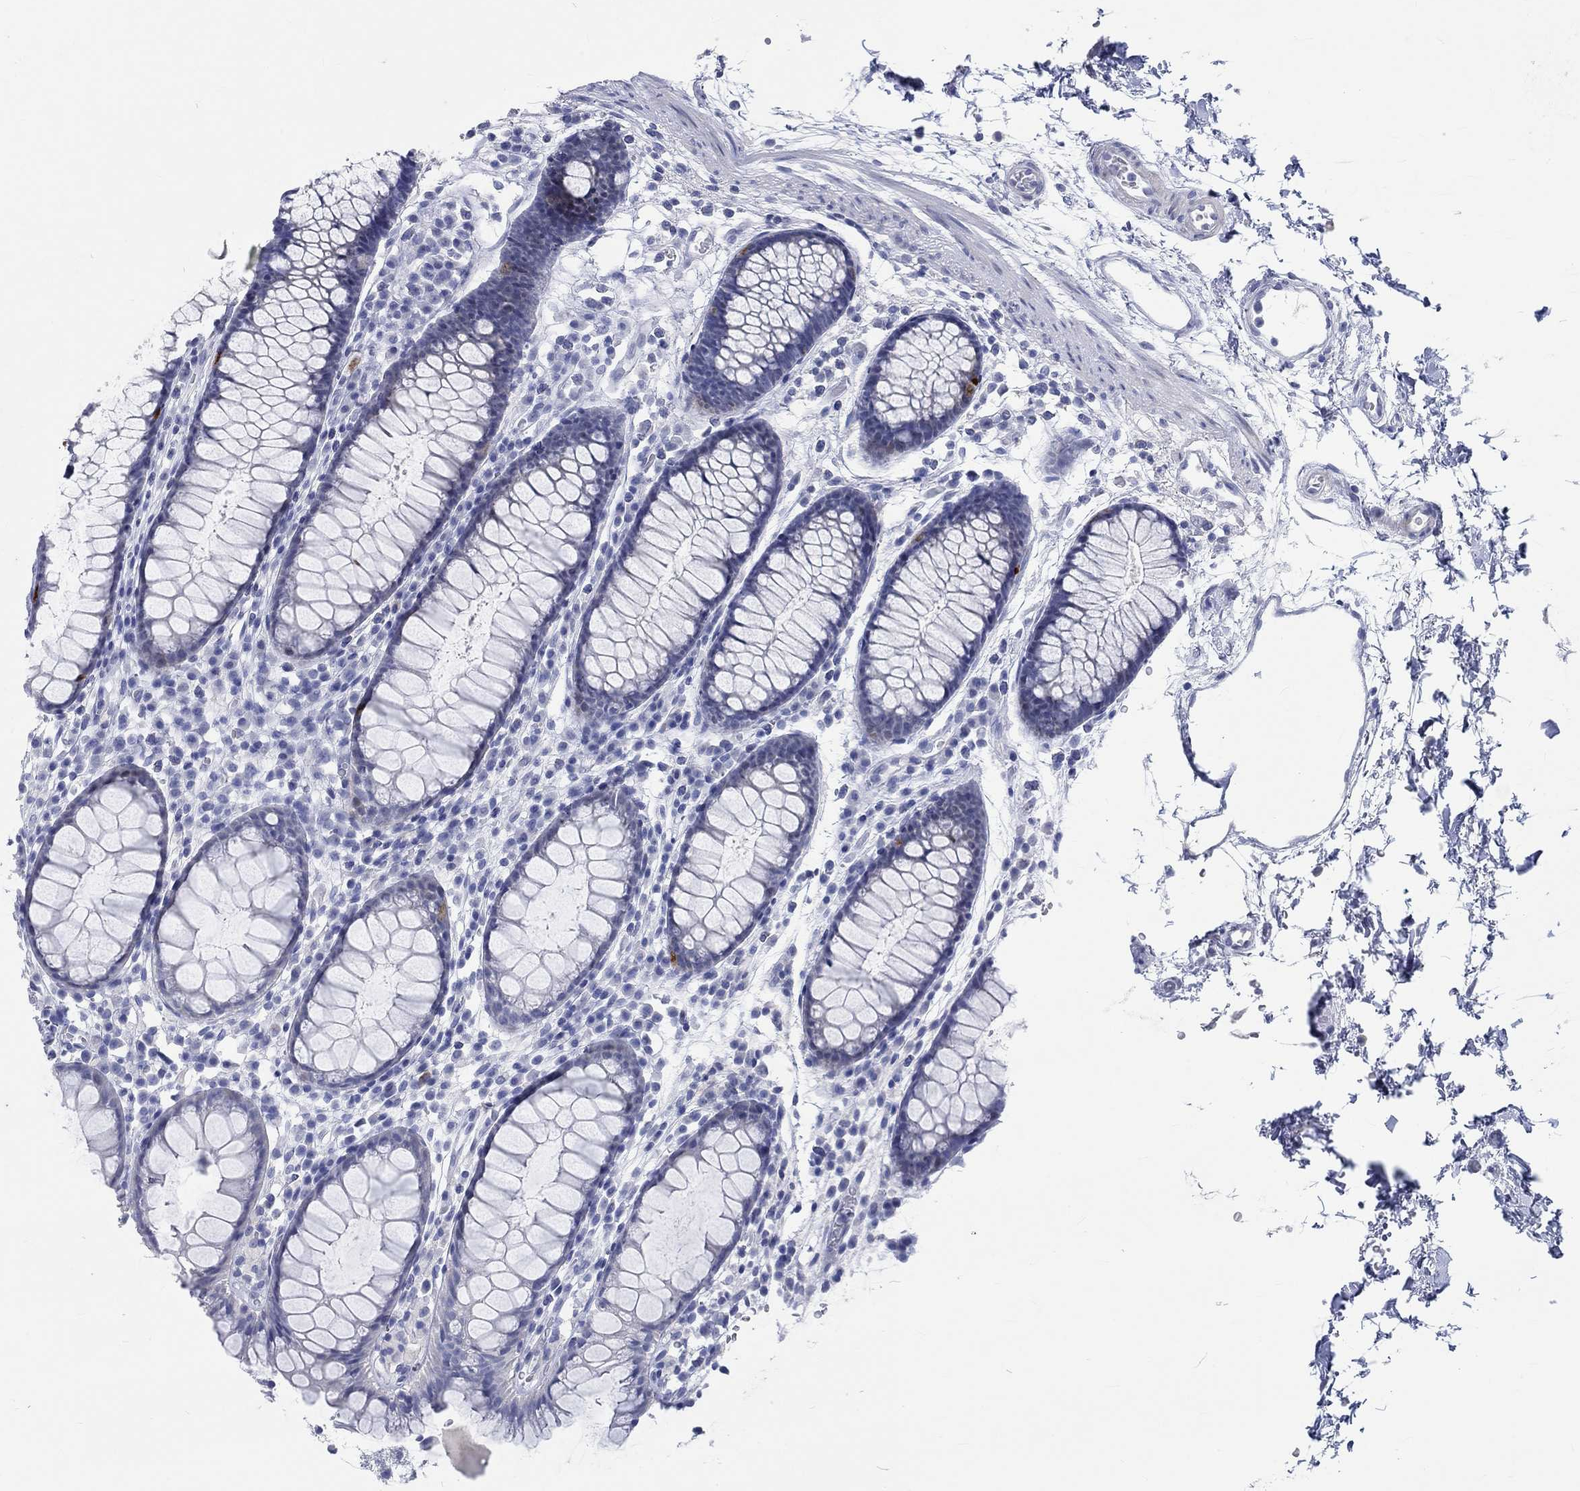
{"staining": {"intensity": "negative", "quantity": "none", "location": "none"}, "tissue": "colon", "cell_type": "Endothelial cells", "image_type": "normal", "snomed": [{"axis": "morphology", "description": "Normal tissue, NOS"}, {"axis": "topography", "description": "Colon"}], "caption": "A high-resolution micrograph shows IHC staining of normal colon, which exhibits no significant expression in endothelial cells.", "gene": "C4orf47", "patient": {"sex": "male", "age": 76}}